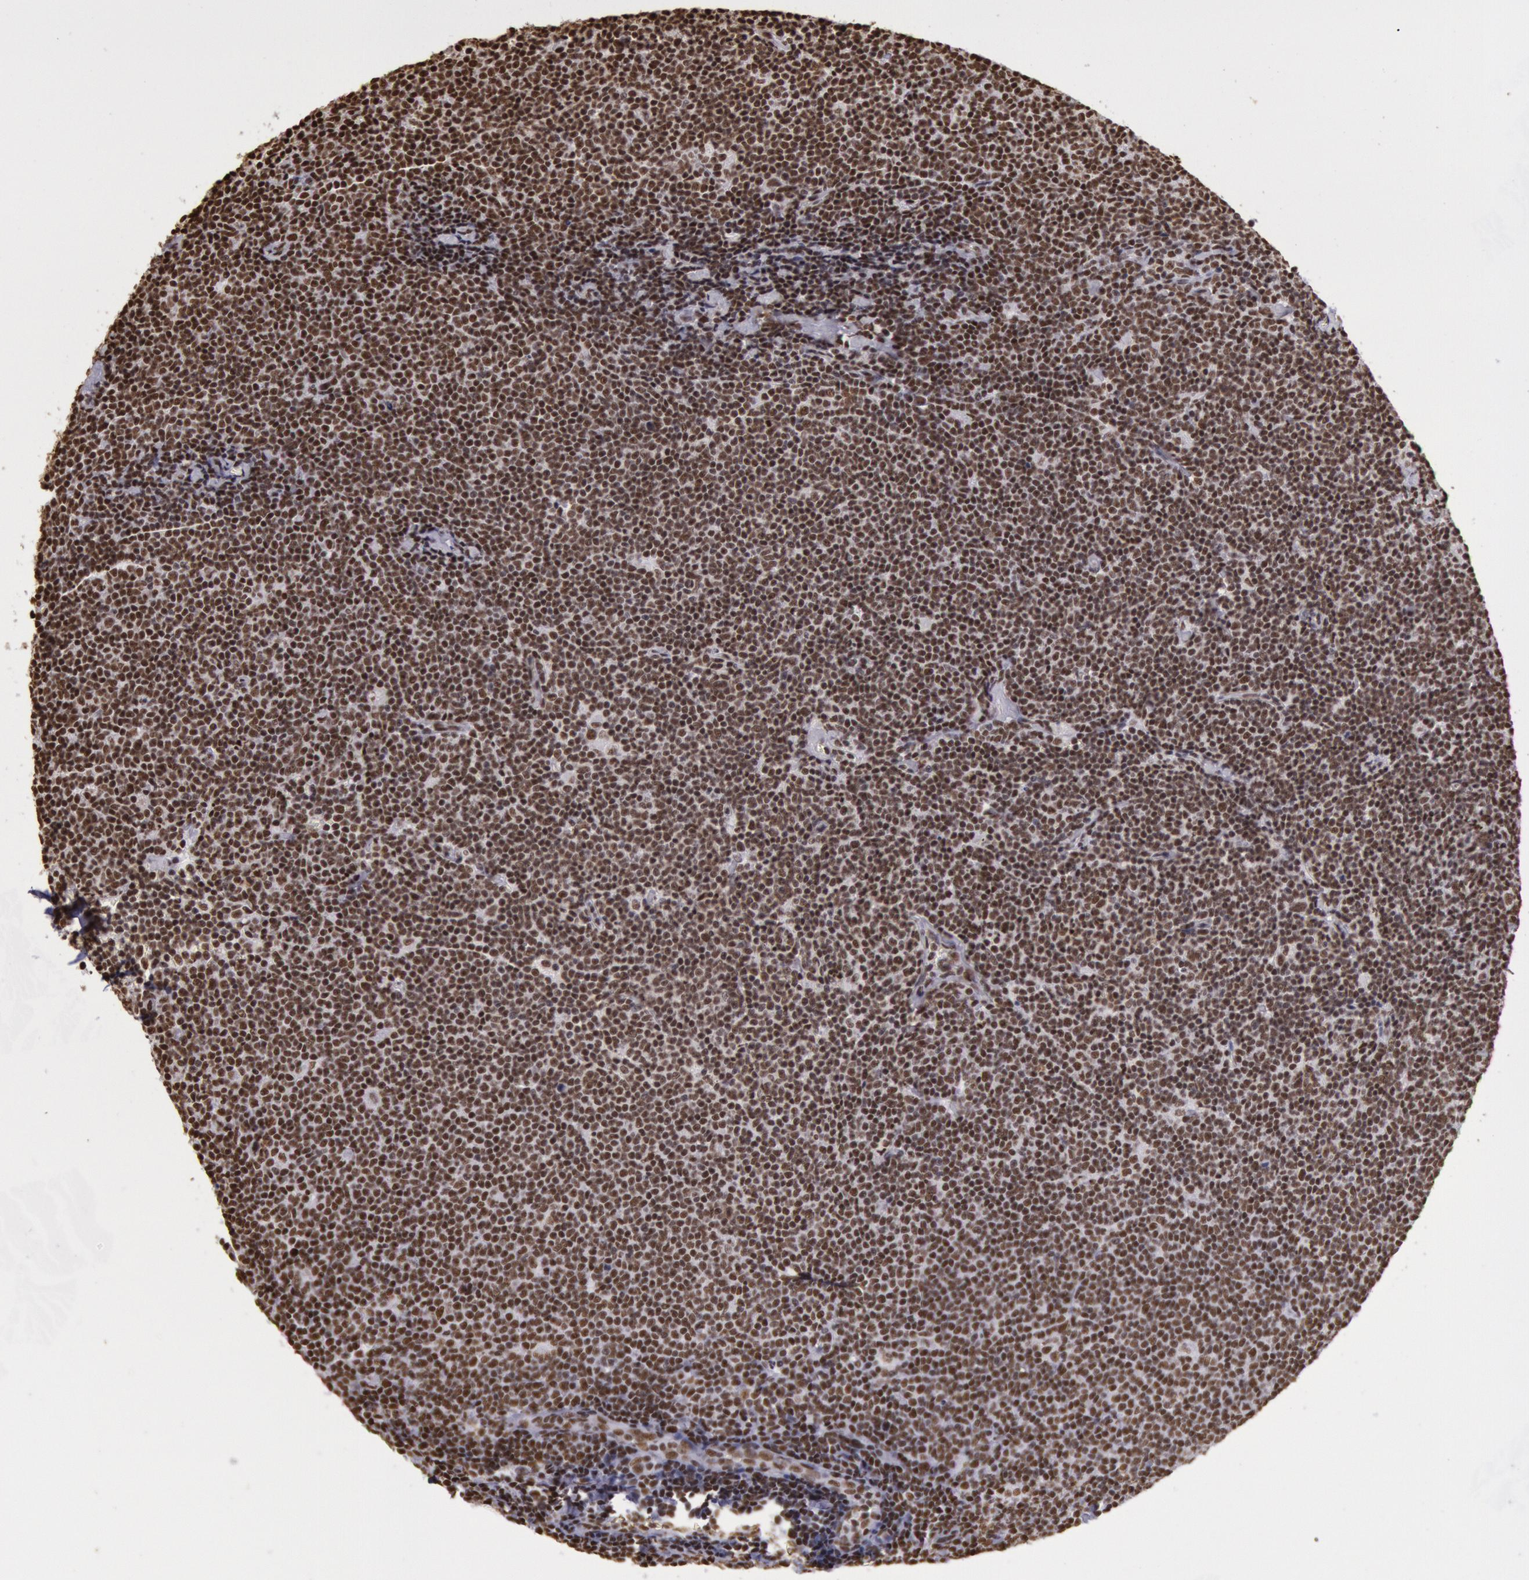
{"staining": {"intensity": "moderate", "quantity": ">75%", "location": "nuclear"}, "tissue": "lymphoma", "cell_type": "Tumor cells", "image_type": "cancer", "snomed": [{"axis": "morphology", "description": "Malignant lymphoma, non-Hodgkin's type, Low grade"}, {"axis": "topography", "description": "Lymph node"}], "caption": "Malignant lymphoma, non-Hodgkin's type (low-grade) stained for a protein (brown) exhibits moderate nuclear positive staining in approximately >75% of tumor cells.", "gene": "HNRNPH2", "patient": {"sex": "male", "age": 65}}